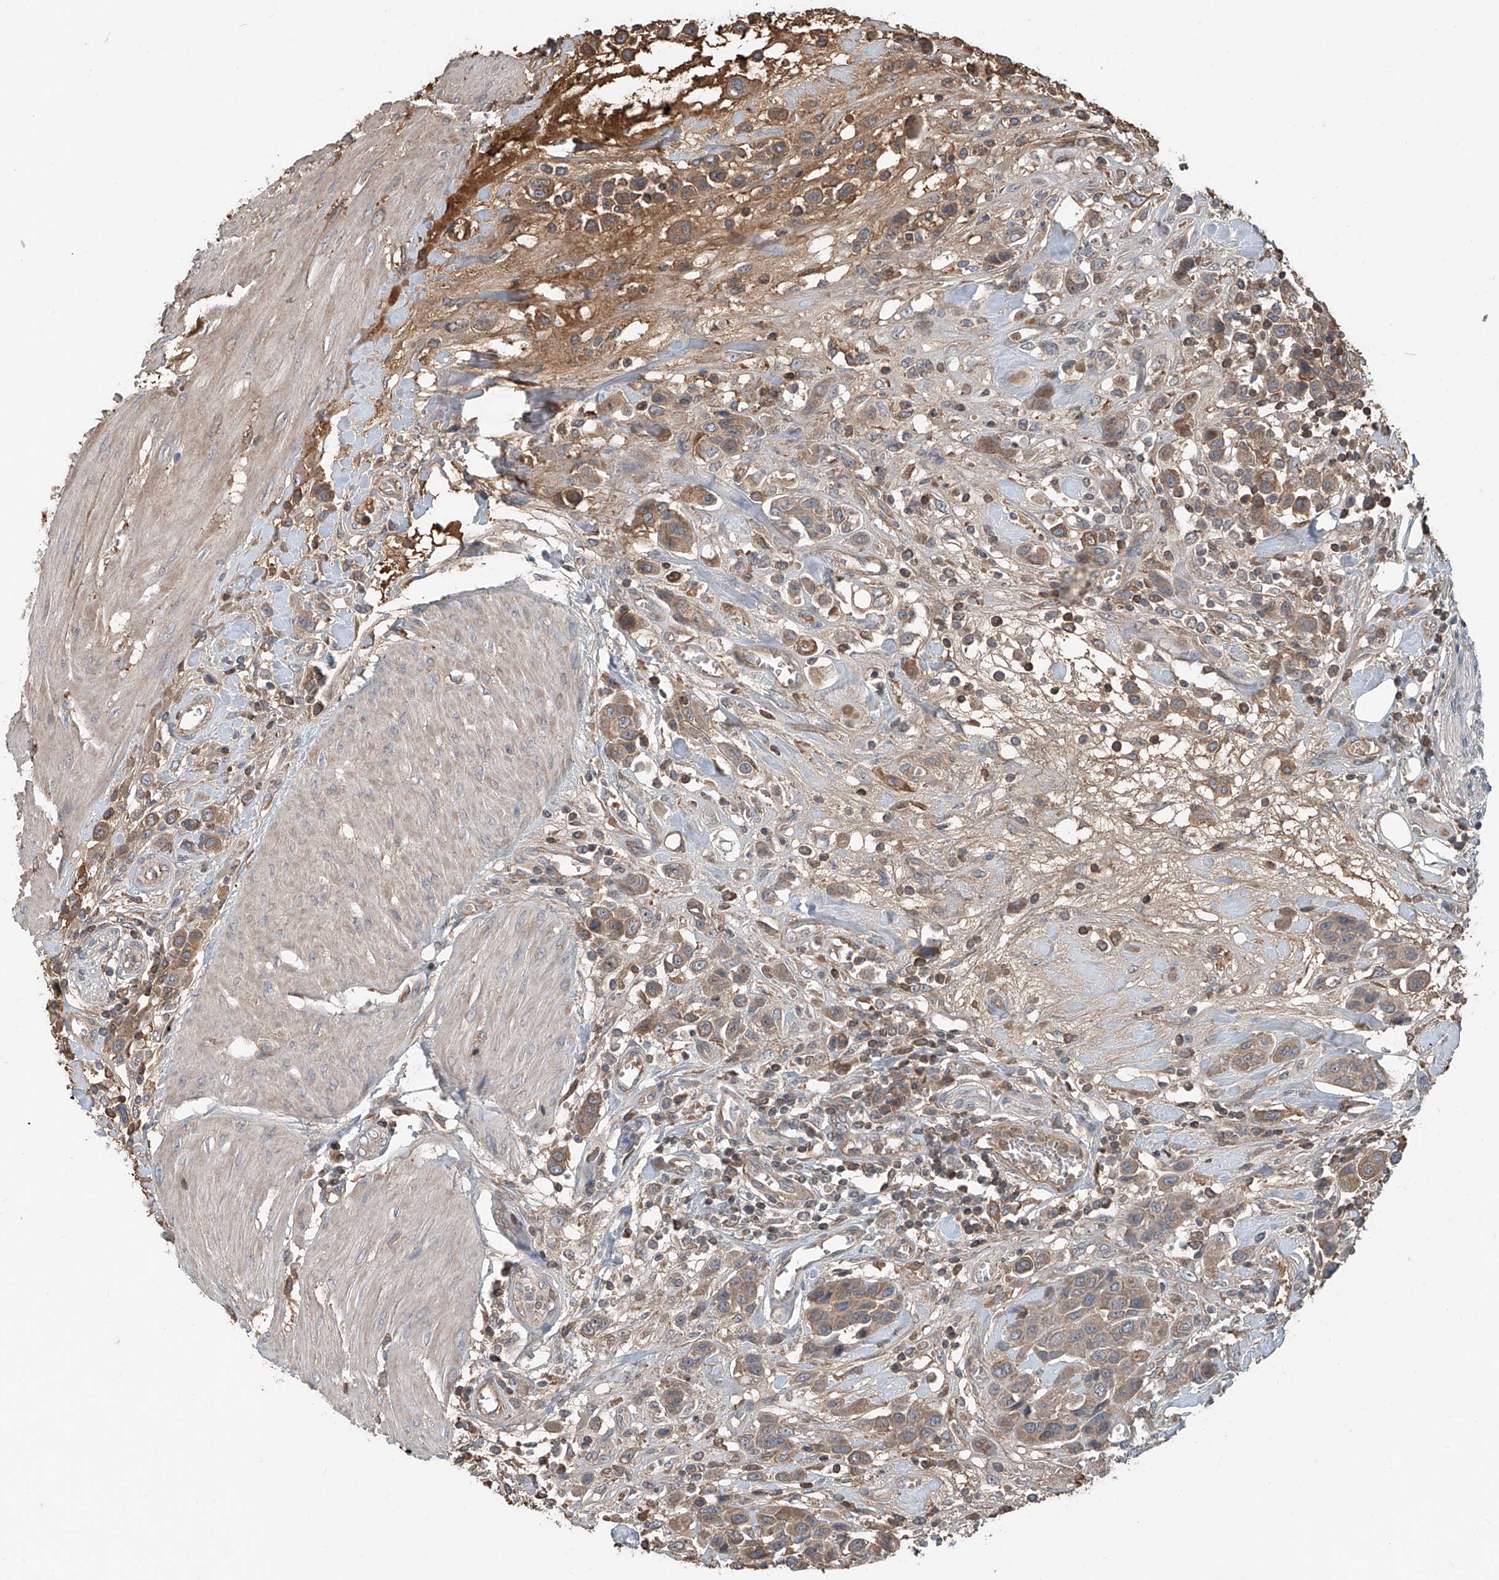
{"staining": {"intensity": "moderate", "quantity": ">75%", "location": "cytoplasmic/membranous"}, "tissue": "urothelial cancer", "cell_type": "Tumor cells", "image_type": "cancer", "snomed": [{"axis": "morphology", "description": "Urothelial carcinoma, High grade"}, {"axis": "topography", "description": "Urinary bladder"}], "caption": "The micrograph reveals staining of urothelial cancer, revealing moderate cytoplasmic/membranous protein positivity (brown color) within tumor cells.", "gene": "ADAM23", "patient": {"sex": "male", "age": 50}}